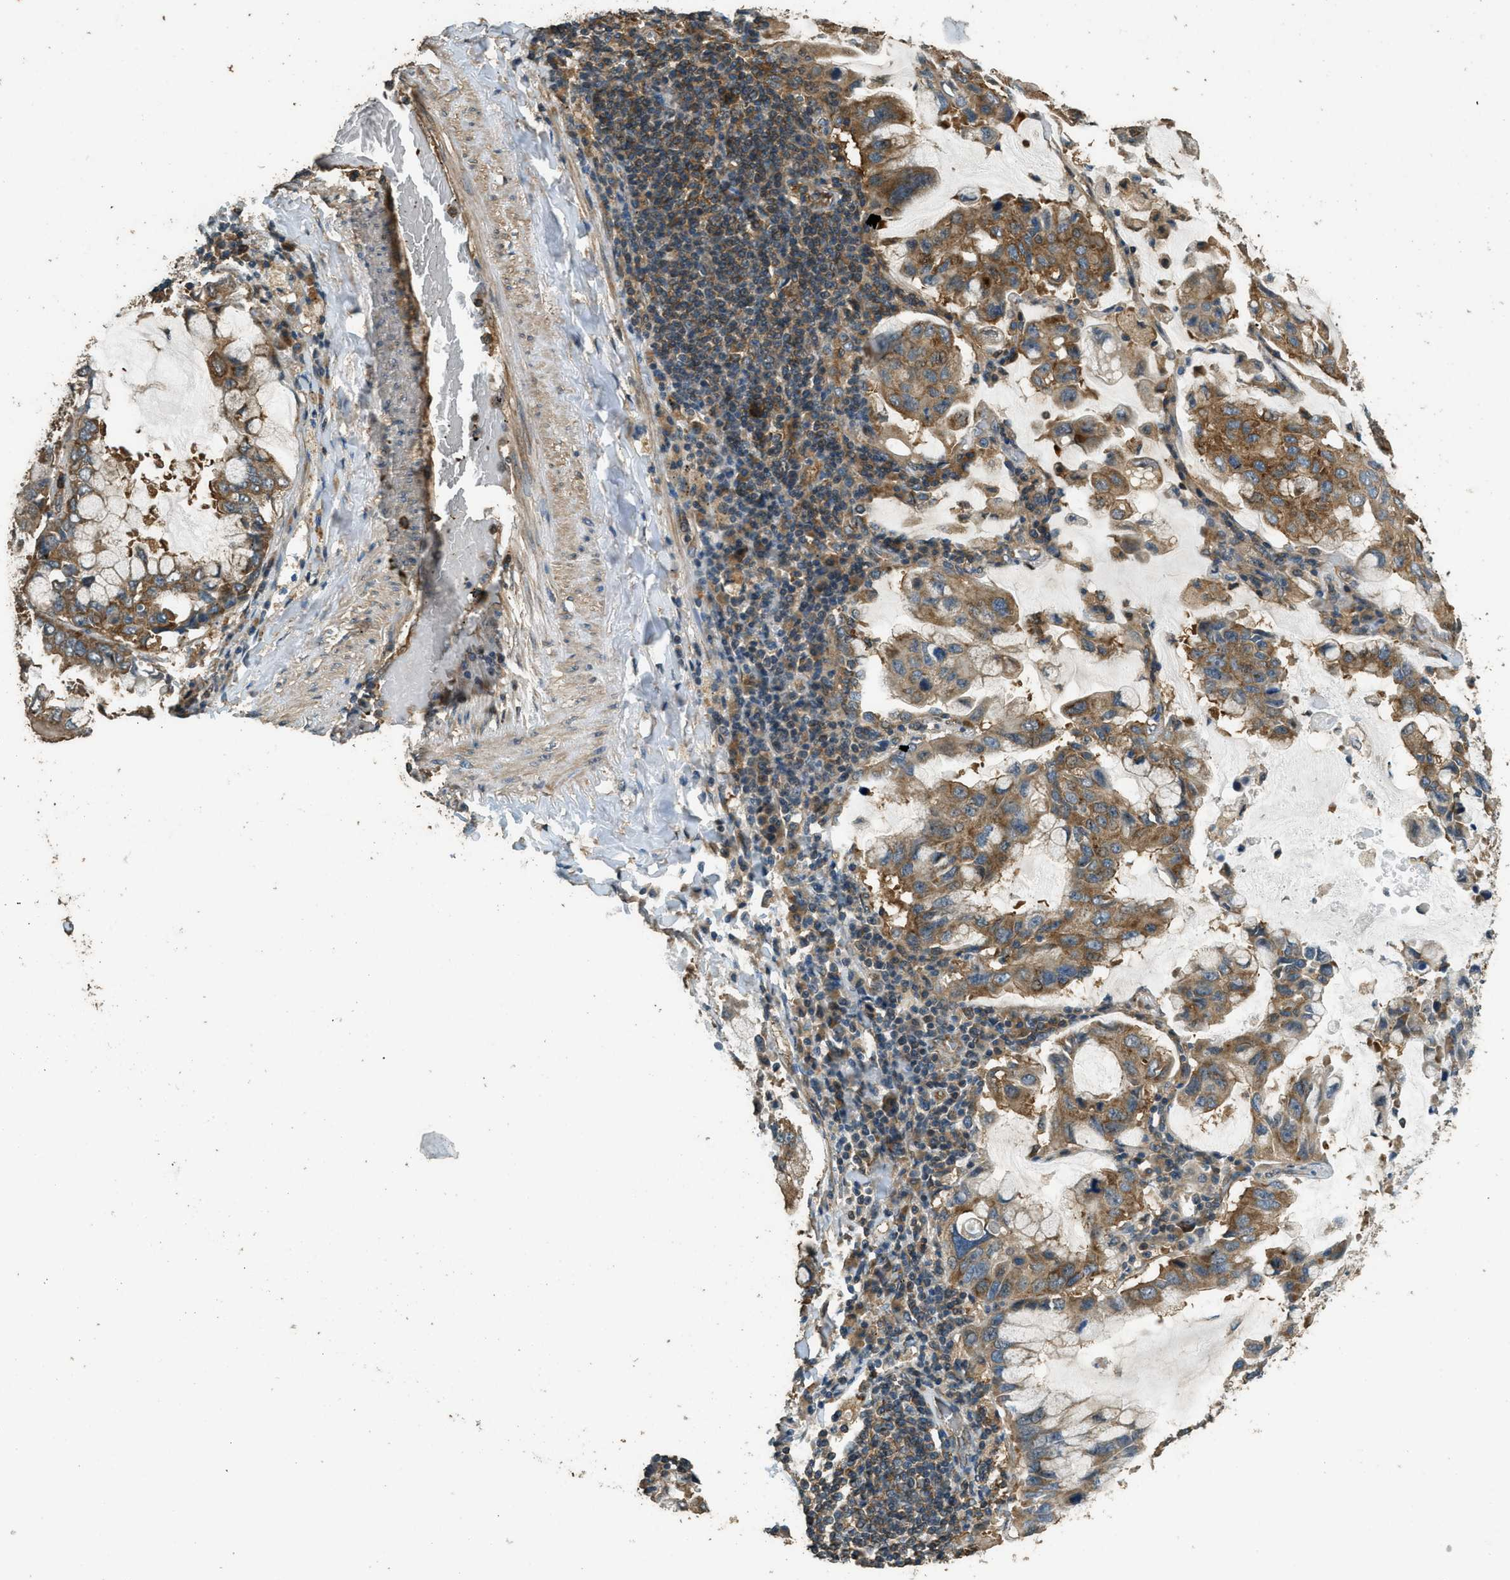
{"staining": {"intensity": "moderate", "quantity": ">75%", "location": "cytoplasmic/membranous"}, "tissue": "lung cancer", "cell_type": "Tumor cells", "image_type": "cancer", "snomed": [{"axis": "morphology", "description": "Adenocarcinoma, NOS"}, {"axis": "topography", "description": "Lung"}], "caption": "Immunohistochemical staining of human lung cancer (adenocarcinoma) demonstrates medium levels of moderate cytoplasmic/membranous expression in approximately >75% of tumor cells.", "gene": "MARS1", "patient": {"sex": "male", "age": 64}}